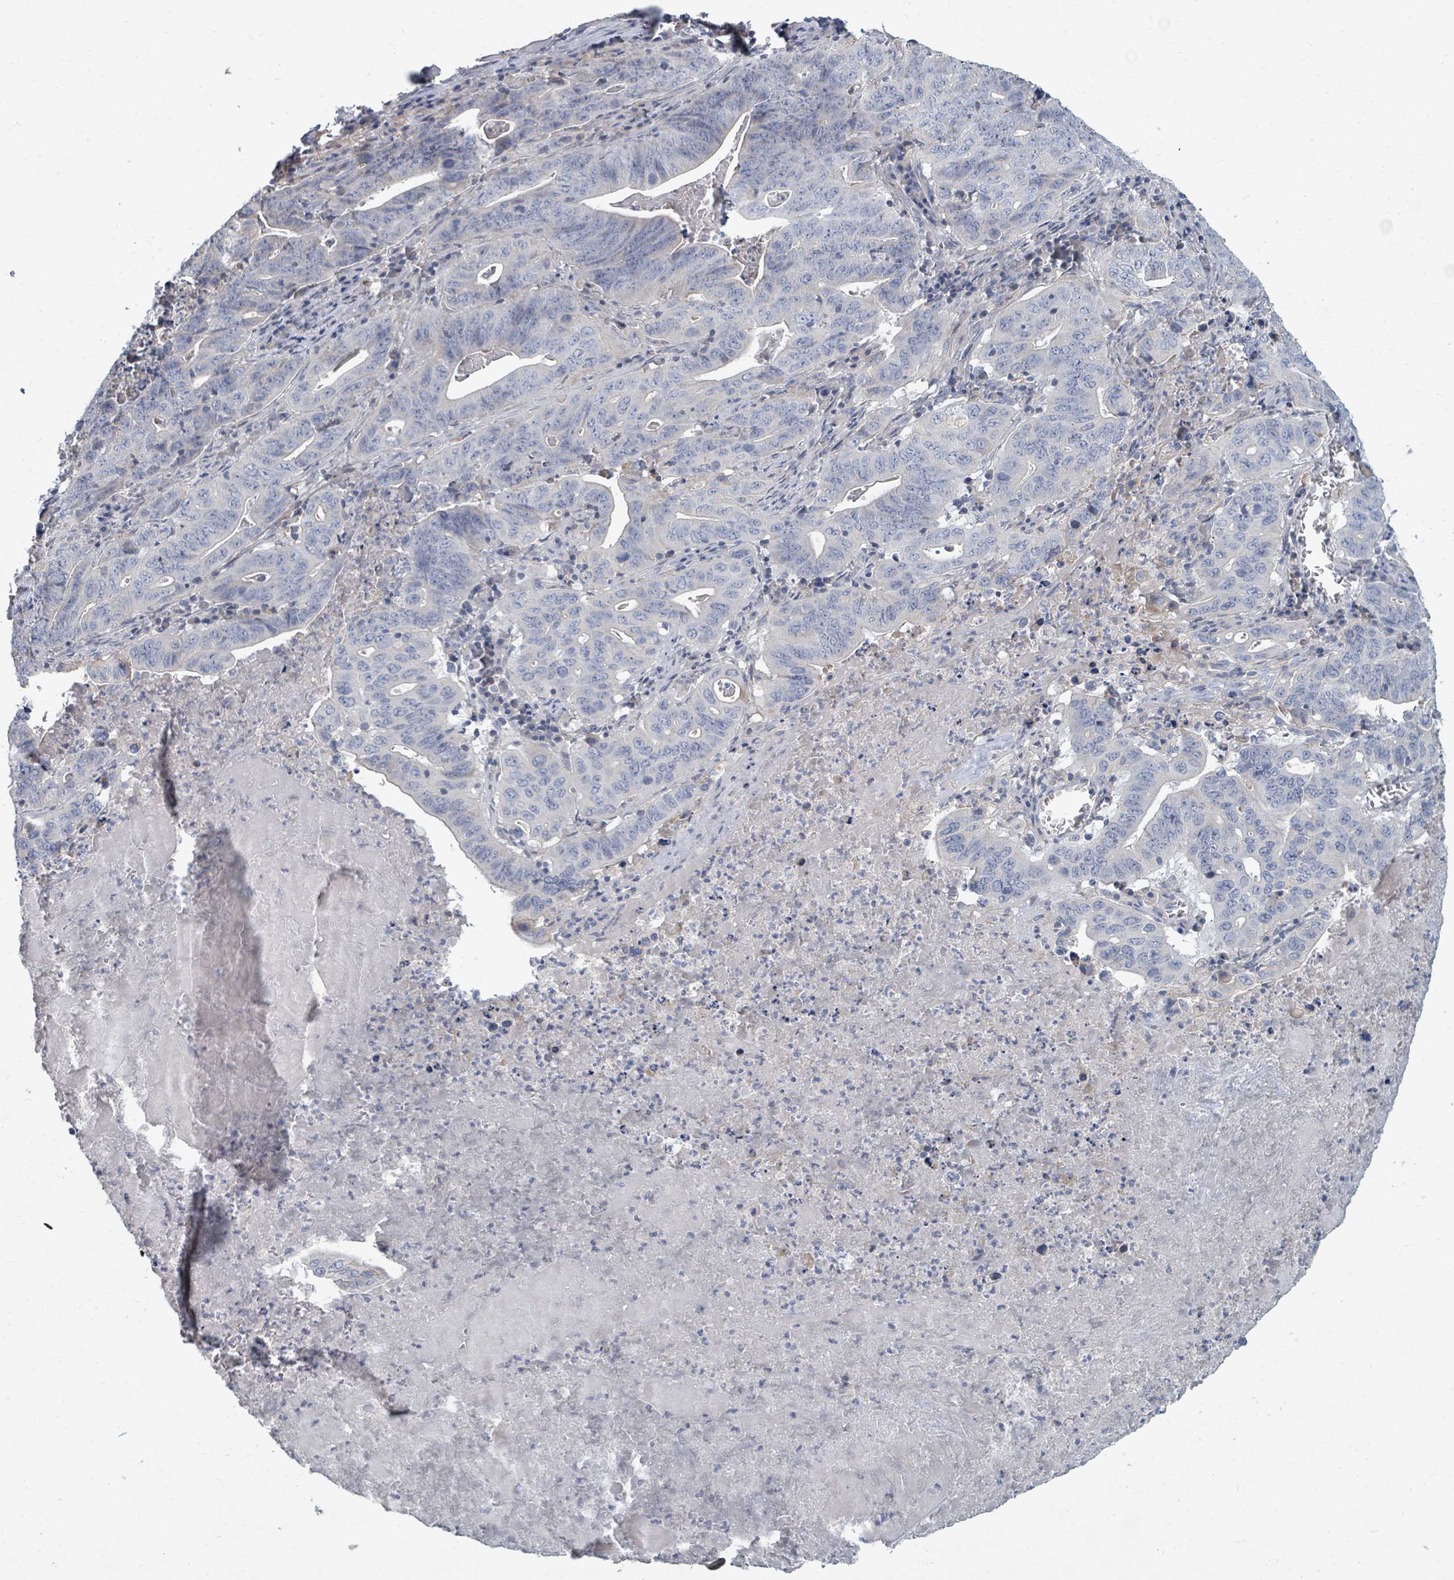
{"staining": {"intensity": "negative", "quantity": "none", "location": "none"}, "tissue": "lung cancer", "cell_type": "Tumor cells", "image_type": "cancer", "snomed": [{"axis": "morphology", "description": "Adenocarcinoma, NOS"}, {"axis": "topography", "description": "Lung"}], "caption": "DAB immunohistochemical staining of lung cancer shows no significant positivity in tumor cells.", "gene": "ARGFX", "patient": {"sex": "female", "age": 60}}